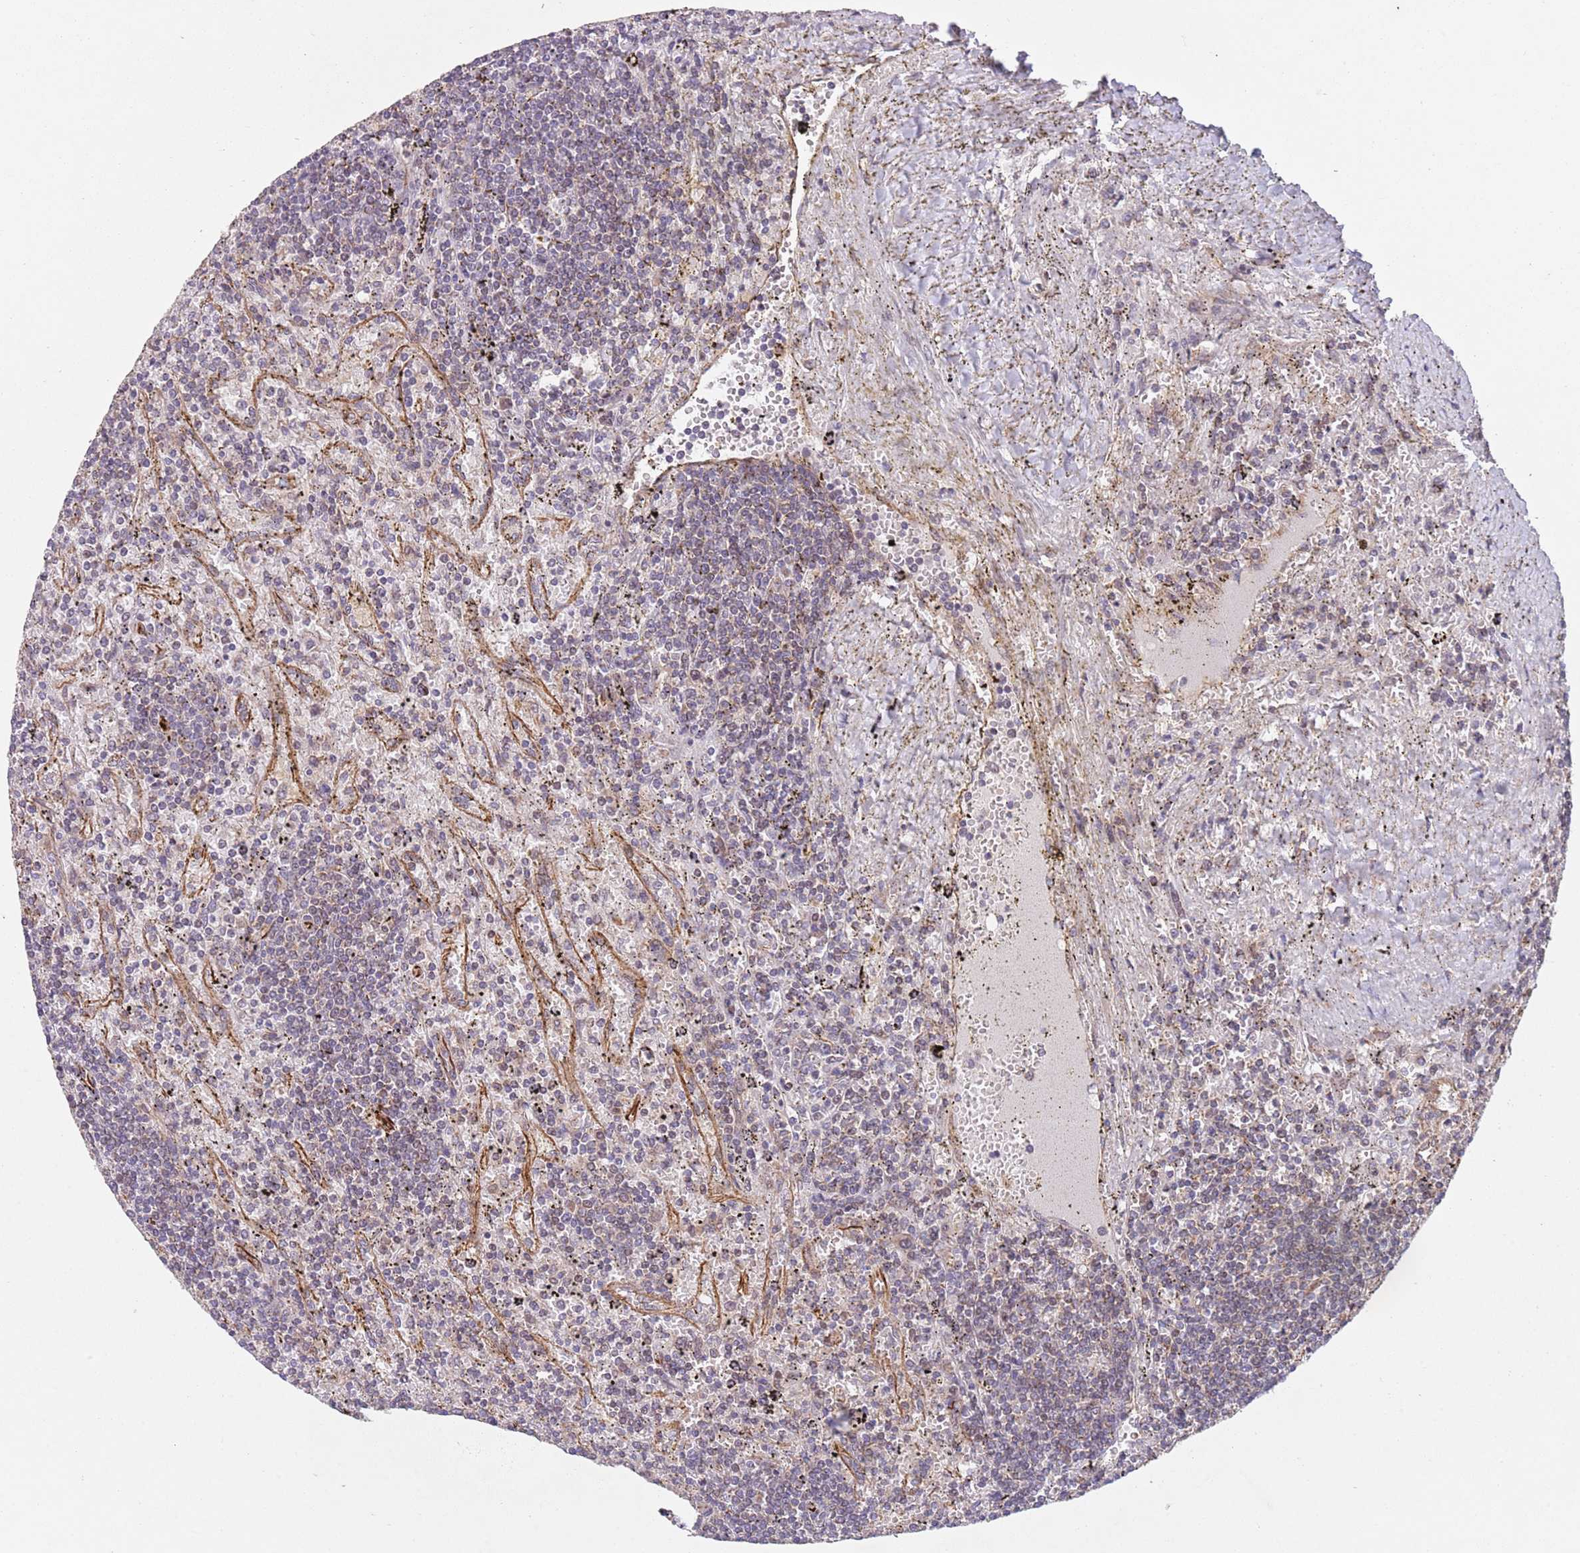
{"staining": {"intensity": "negative", "quantity": "none", "location": "none"}, "tissue": "lymphoma", "cell_type": "Tumor cells", "image_type": "cancer", "snomed": [{"axis": "morphology", "description": "Malignant lymphoma, non-Hodgkin's type, Low grade"}, {"axis": "topography", "description": "Spleen"}], "caption": "This is a photomicrograph of IHC staining of lymphoma, which shows no staining in tumor cells. The staining is performed using DAB (3,3'-diaminobenzidine) brown chromogen with nuclei counter-stained in using hematoxylin.", "gene": "CHD9", "patient": {"sex": "male", "age": 76}}